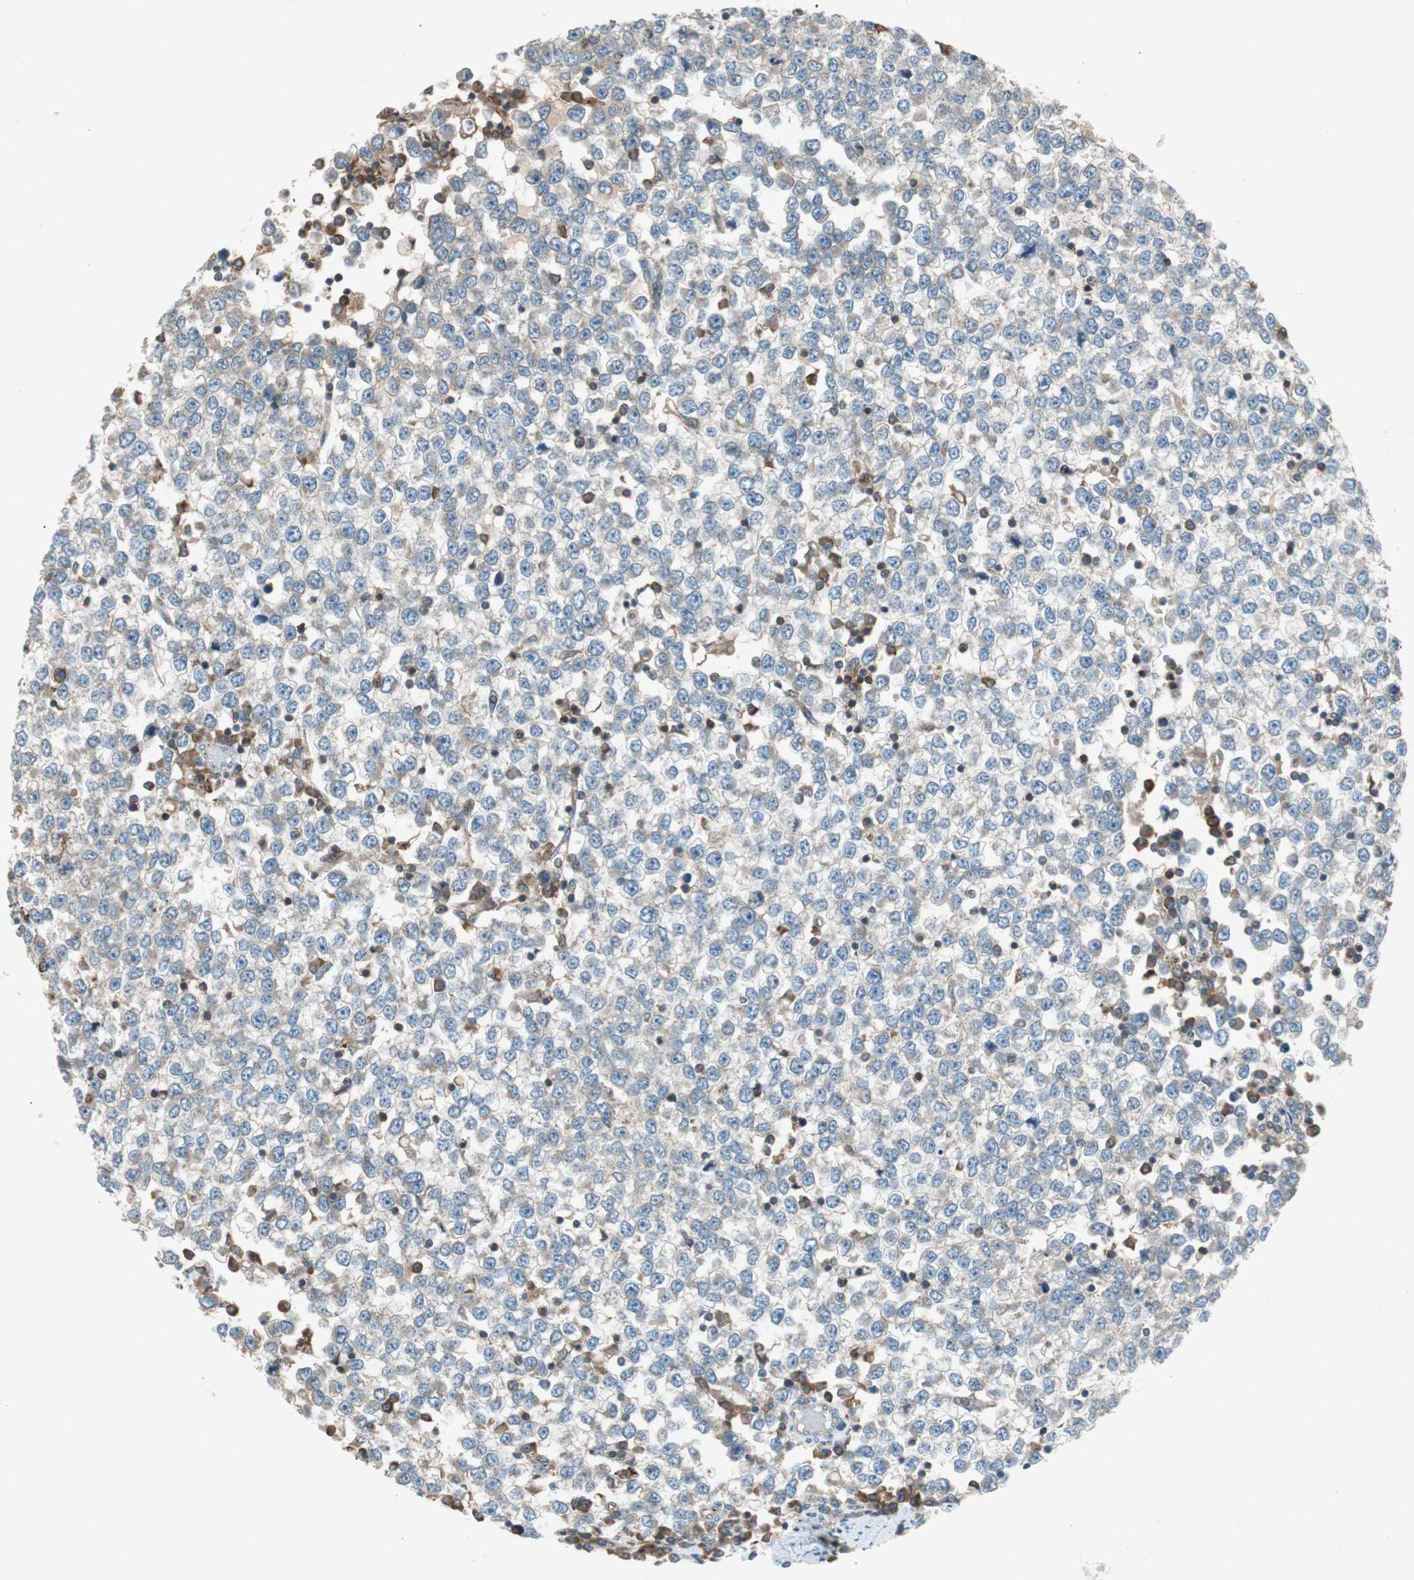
{"staining": {"intensity": "weak", "quantity": ">75%", "location": "cytoplasmic/membranous"}, "tissue": "testis cancer", "cell_type": "Tumor cells", "image_type": "cancer", "snomed": [{"axis": "morphology", "description": "Seminoma, NOS"}, {"axis": "topography", "description": "Testis"}], "caption": "This micrograph displays immunohistochemistry (IHC) staining of testis cancer, with low weak cytoplasmic/membranous expression in about >75% of tumor cells.", "gene": "CHADL", "patient": {"sex": "male", "age": 65}}